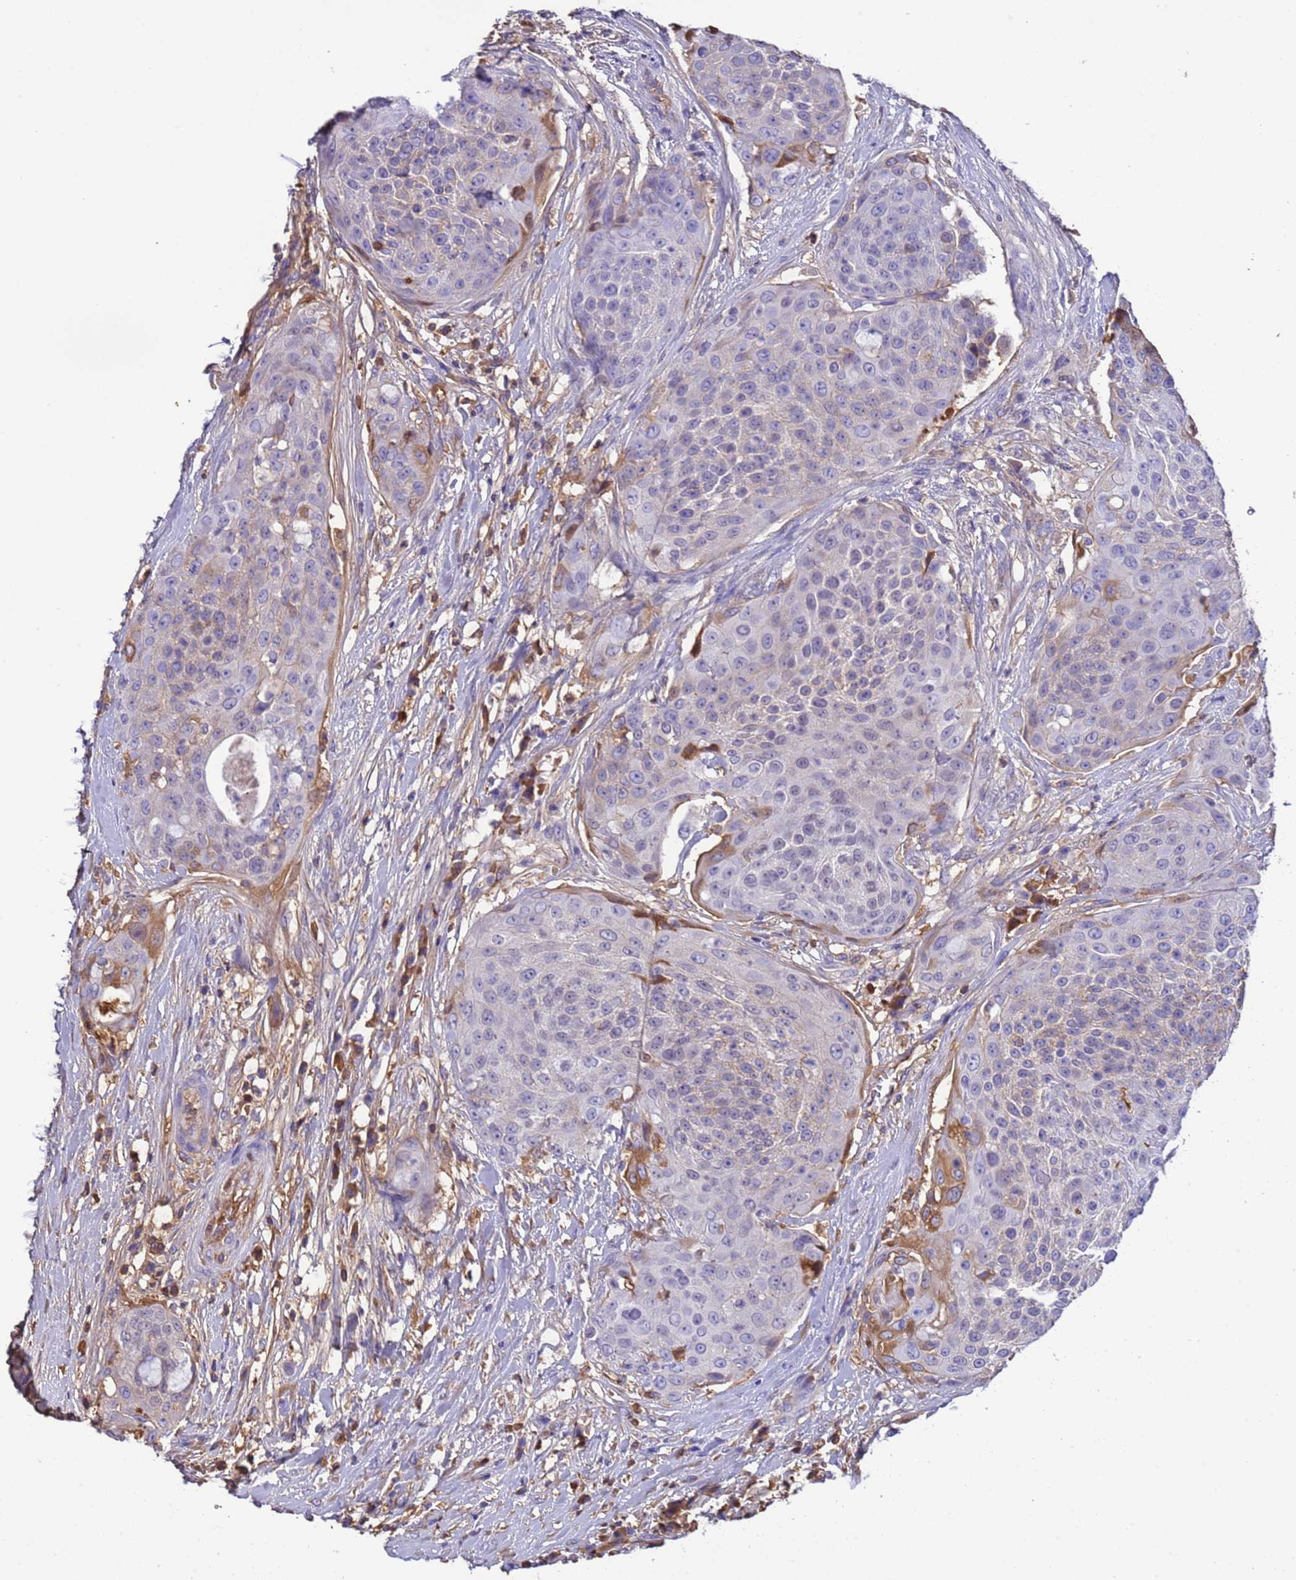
{"staining": {"intensity": "moderate", "quantity": "<25%", "location": "cytoplasmic/membranous"}, "tissue": "urothelial cancer", "cell_type": "Tumor cells", "image_type": "cancer", "snomed": [{"axis": "morphology", "description": "Urothelial carcinoma, High grade"}, {"axis": "topography", "description": "Urinary bladder"}], "caption": "High-grade urothelial carcinoma stained with a protein marker exhibits moderate staining in tumor cells.", "gene": "H1-7", "patient": {"sex": "female", "age": 63}}